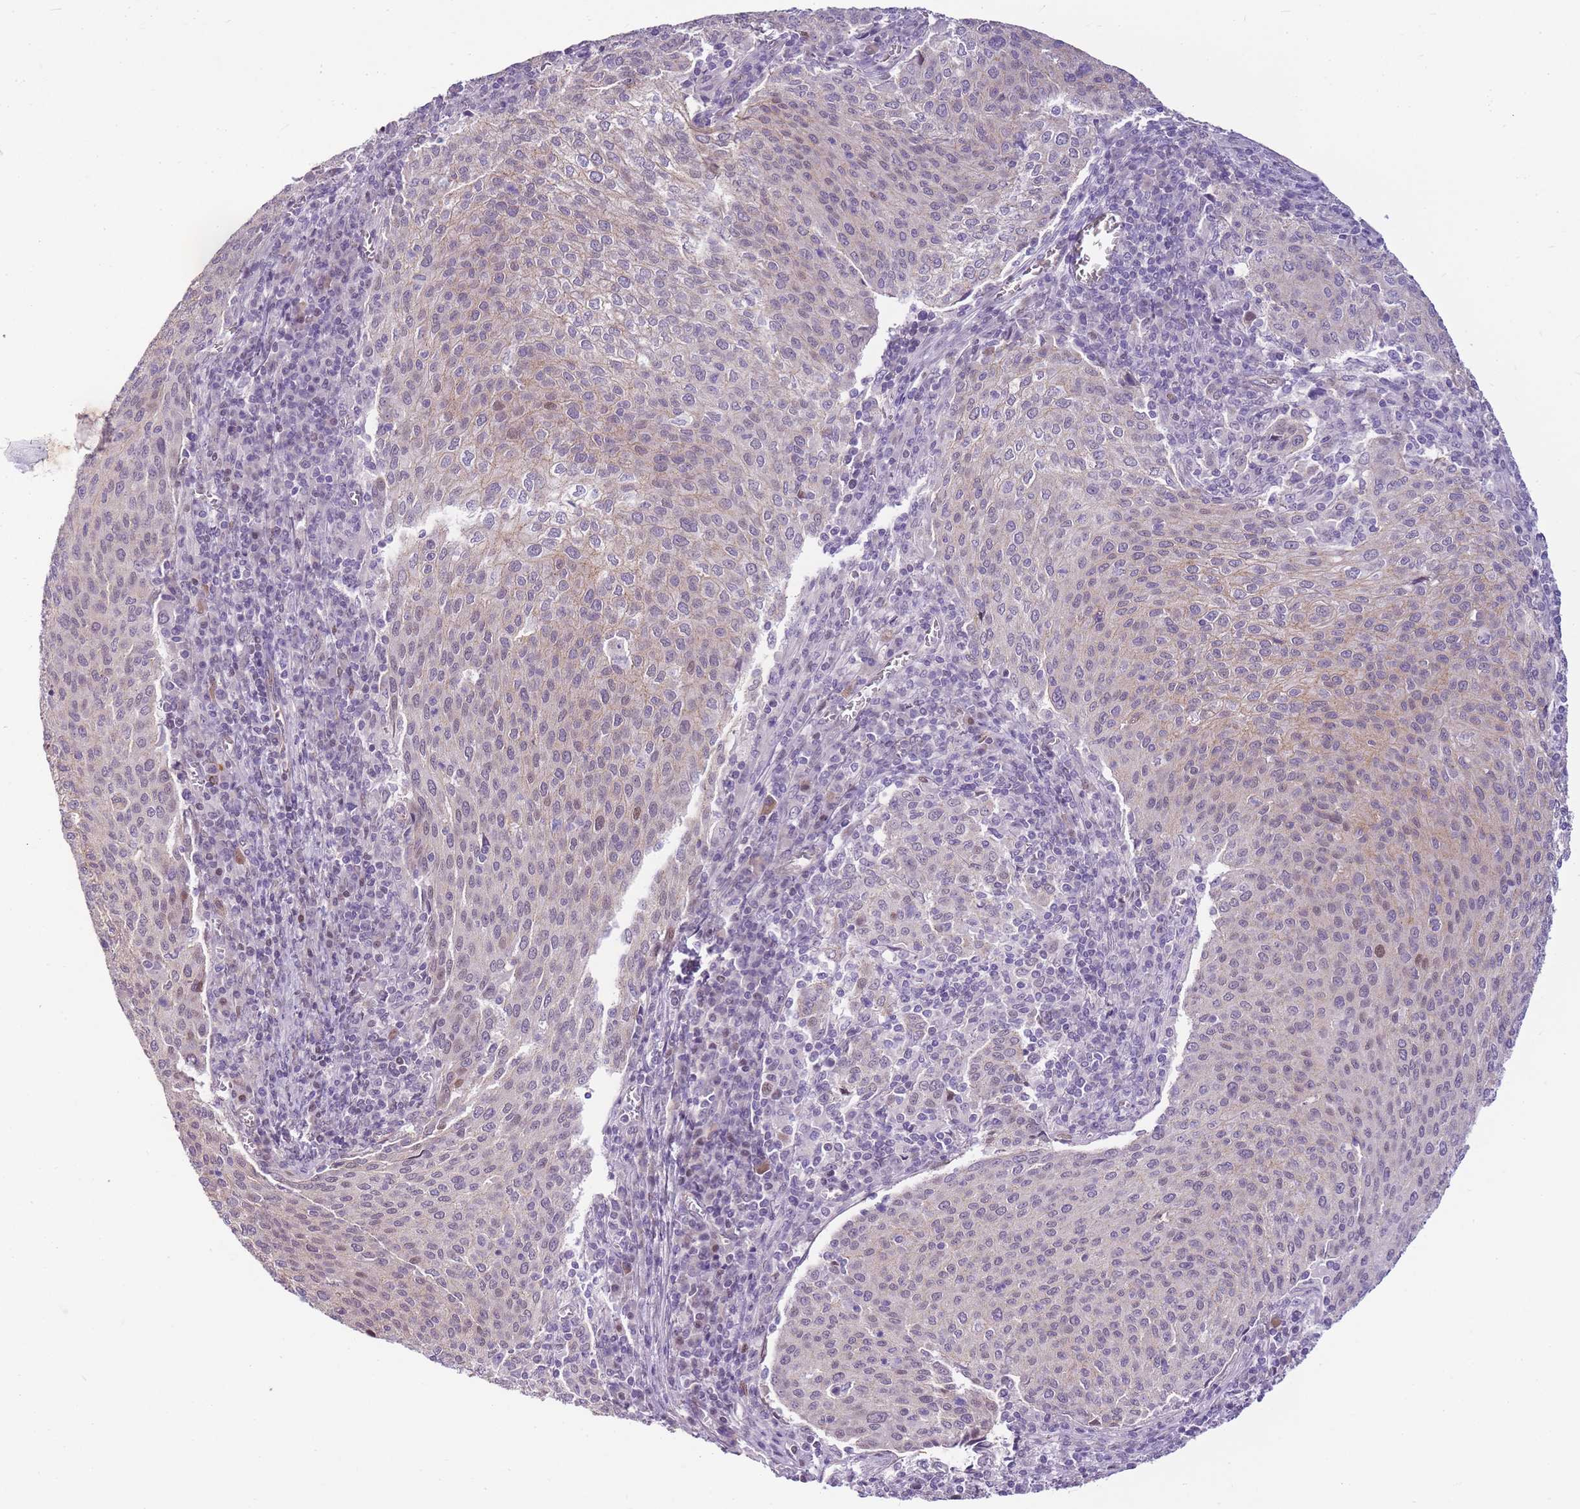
{"staining": {"intensity": "moderate", "quantity": "<25%", "location": "nuclear"}, "tissue": "cervical cancer", "cell_type": "Tumor cells", "image_type": "cancer", "snomed": [{"axis": "morphology", "description": "Squamous cell carcinoma, NOS"}, {"axis": "topography", "description": "Cervix"}], "caption": "Human cervical cancer (squamous cell carcinoma) stained with a brown dye demonstrates moderate nuclear positive positivity in about <25% of tumor cells.", "gene": "CLBA1", "patient": {"sex": "female", "age": 46}}